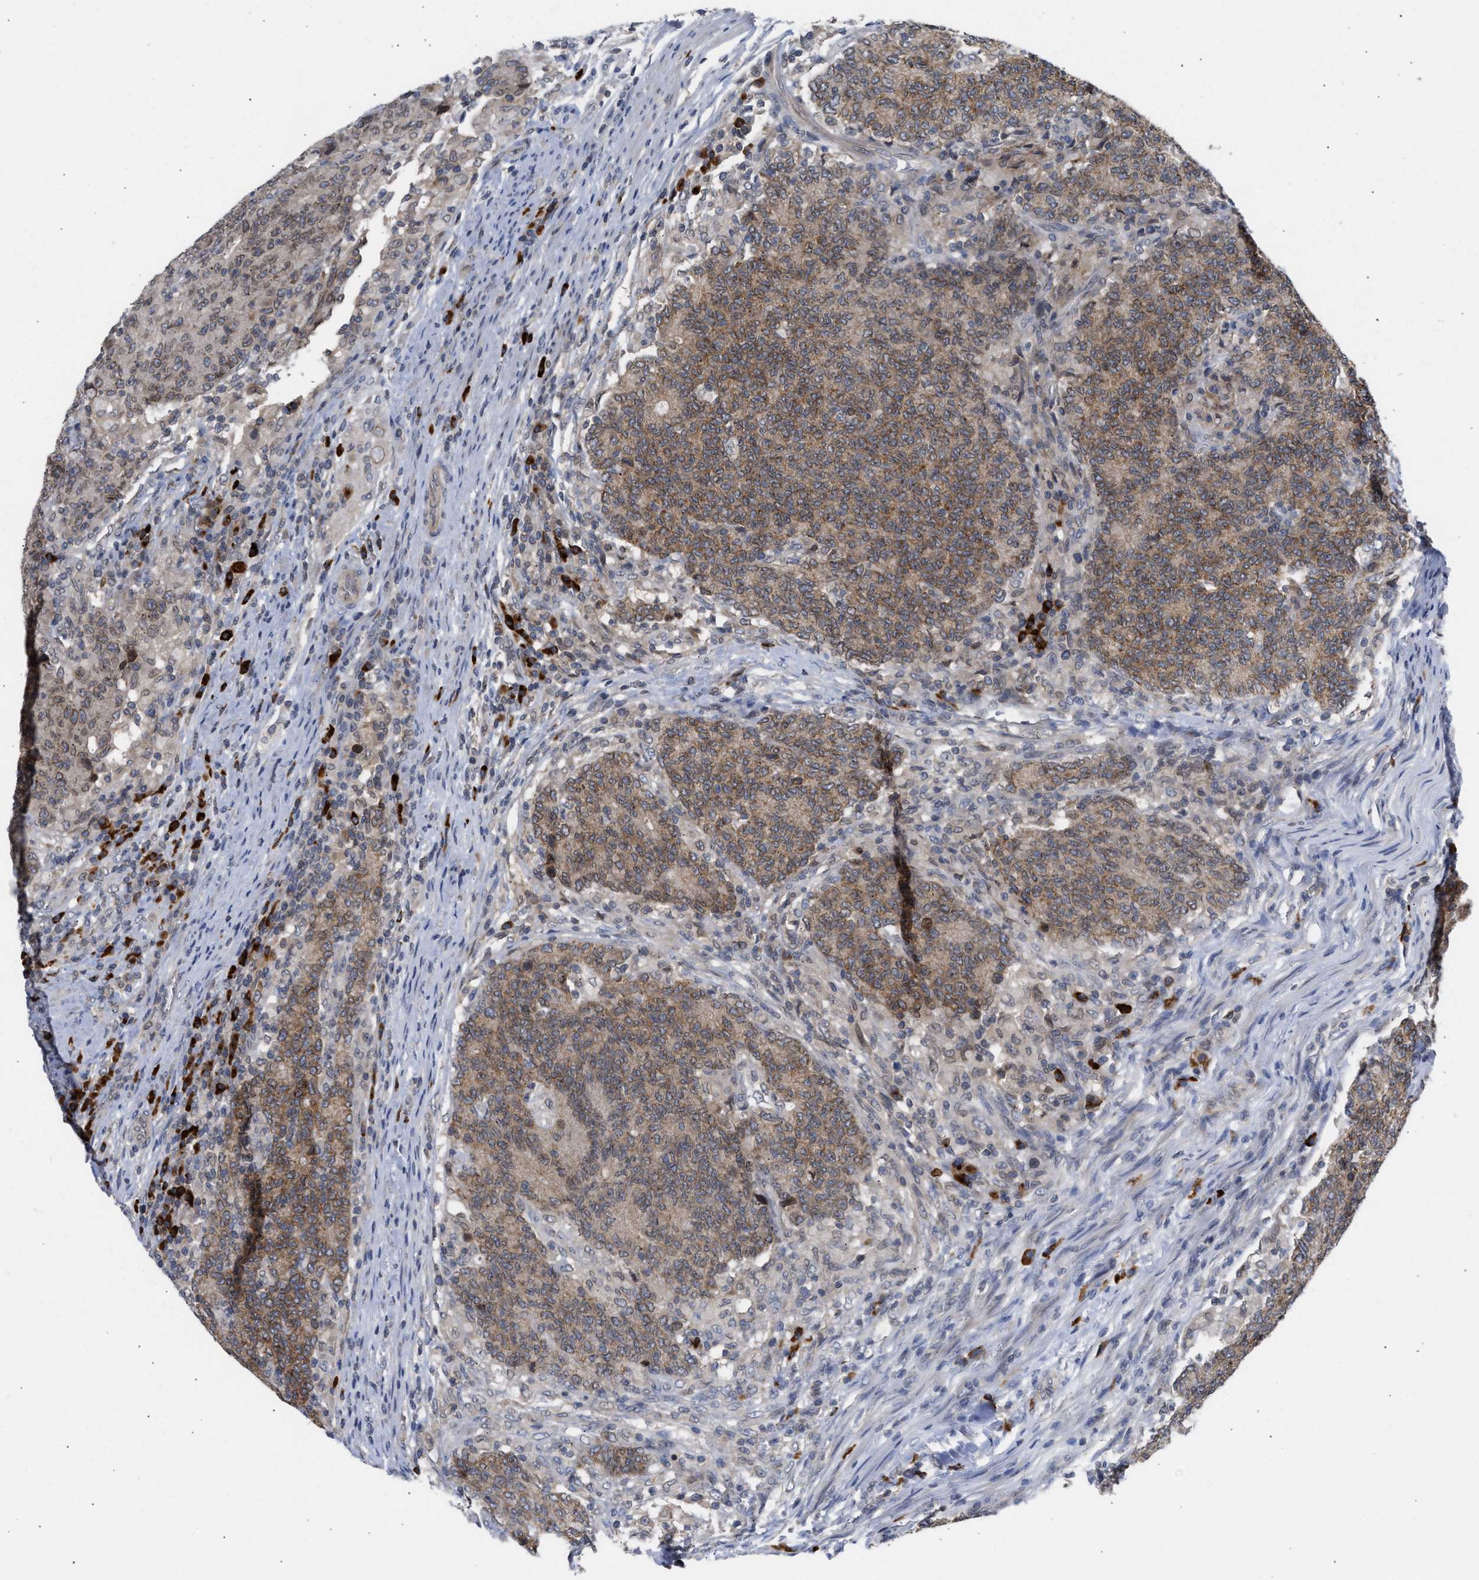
{"staining": {"intensity": "moderate", "quantity": ">75%", "location": "cytoplasmic/membranous"}, "tissue": "colorectal cancer", "cell_type": "Tumor cells", "image_type": "cancer", "snomed": [{"axis": "morphology", "description": "Normal tissue, NOS"}, {"axis": "morphology", "description": "Adenocarcinoma, NOS"}, {"axis": "topography", "description": "Colon"}], "caption": "Immunohistochemical staining of human colorectal cancer (adenocarcinoma) exhibits medium levels of moderate cytoplasmic/membranous protein positivity in approximately >75% of tumor cells. Nuclei are stained in blue.", "gene": "NUP62", "patient": {"sex": "female", "age": 75}}